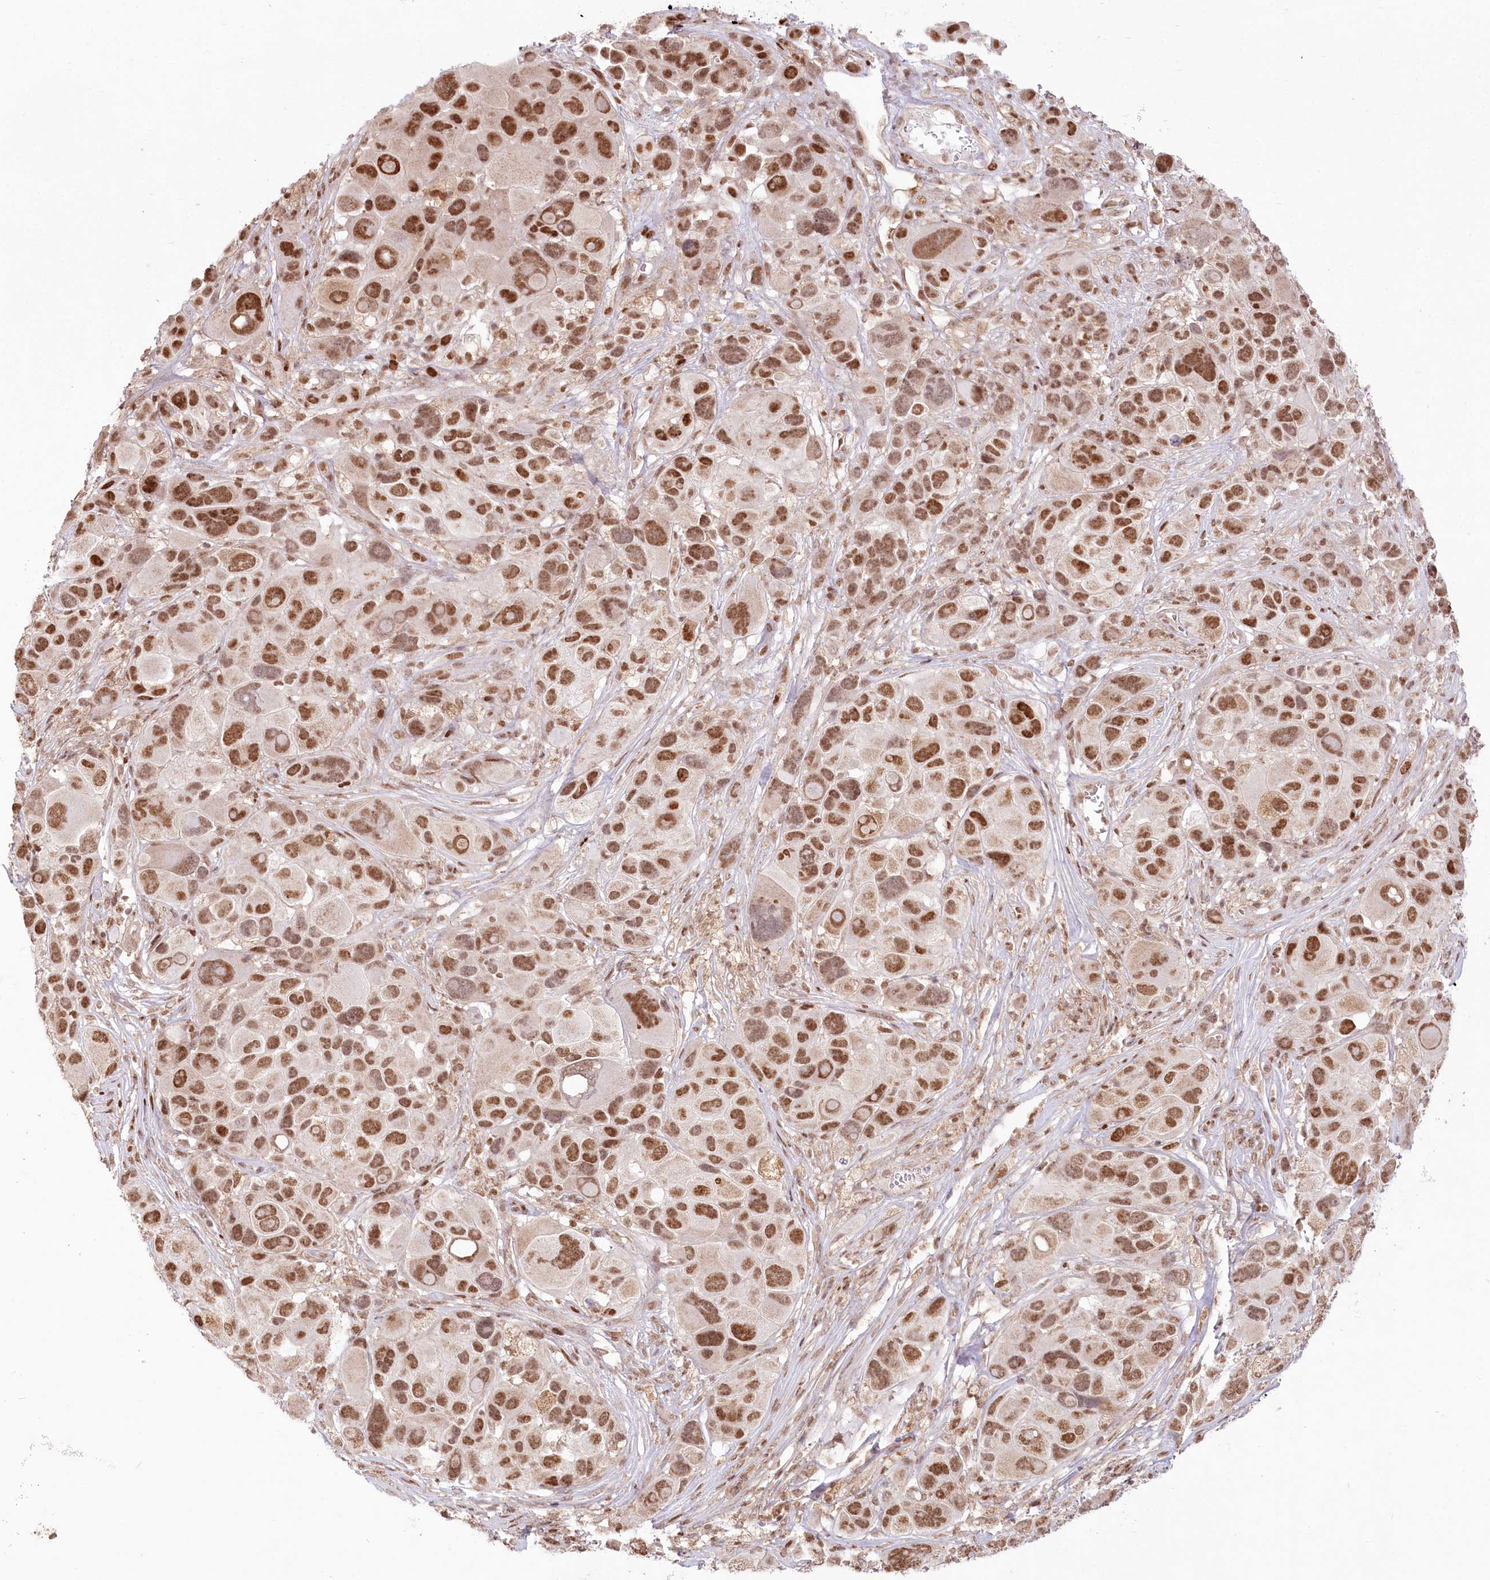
{"staining": {"intensity": "moderate", "quantity": ">75%", "location": "cytoplasmic/membranous,nuclear"}, "tissue": "melanoma", "cell_type": "Tumor cells", "image_type": "cancer", "snomed": [{"axis": "morphology", "description": "Malignant melanoma, NOS"}, {"axis": "topography", "description": "Skin of trunk"}], "caption": "This is a histology image of IHC staining of melanoma, which shows moderate positivity in the cytoplasmic/membranous and nuclear of tumor cells.", "gene": "PYURF", "patient": {"sex": "male", "age": 71}}